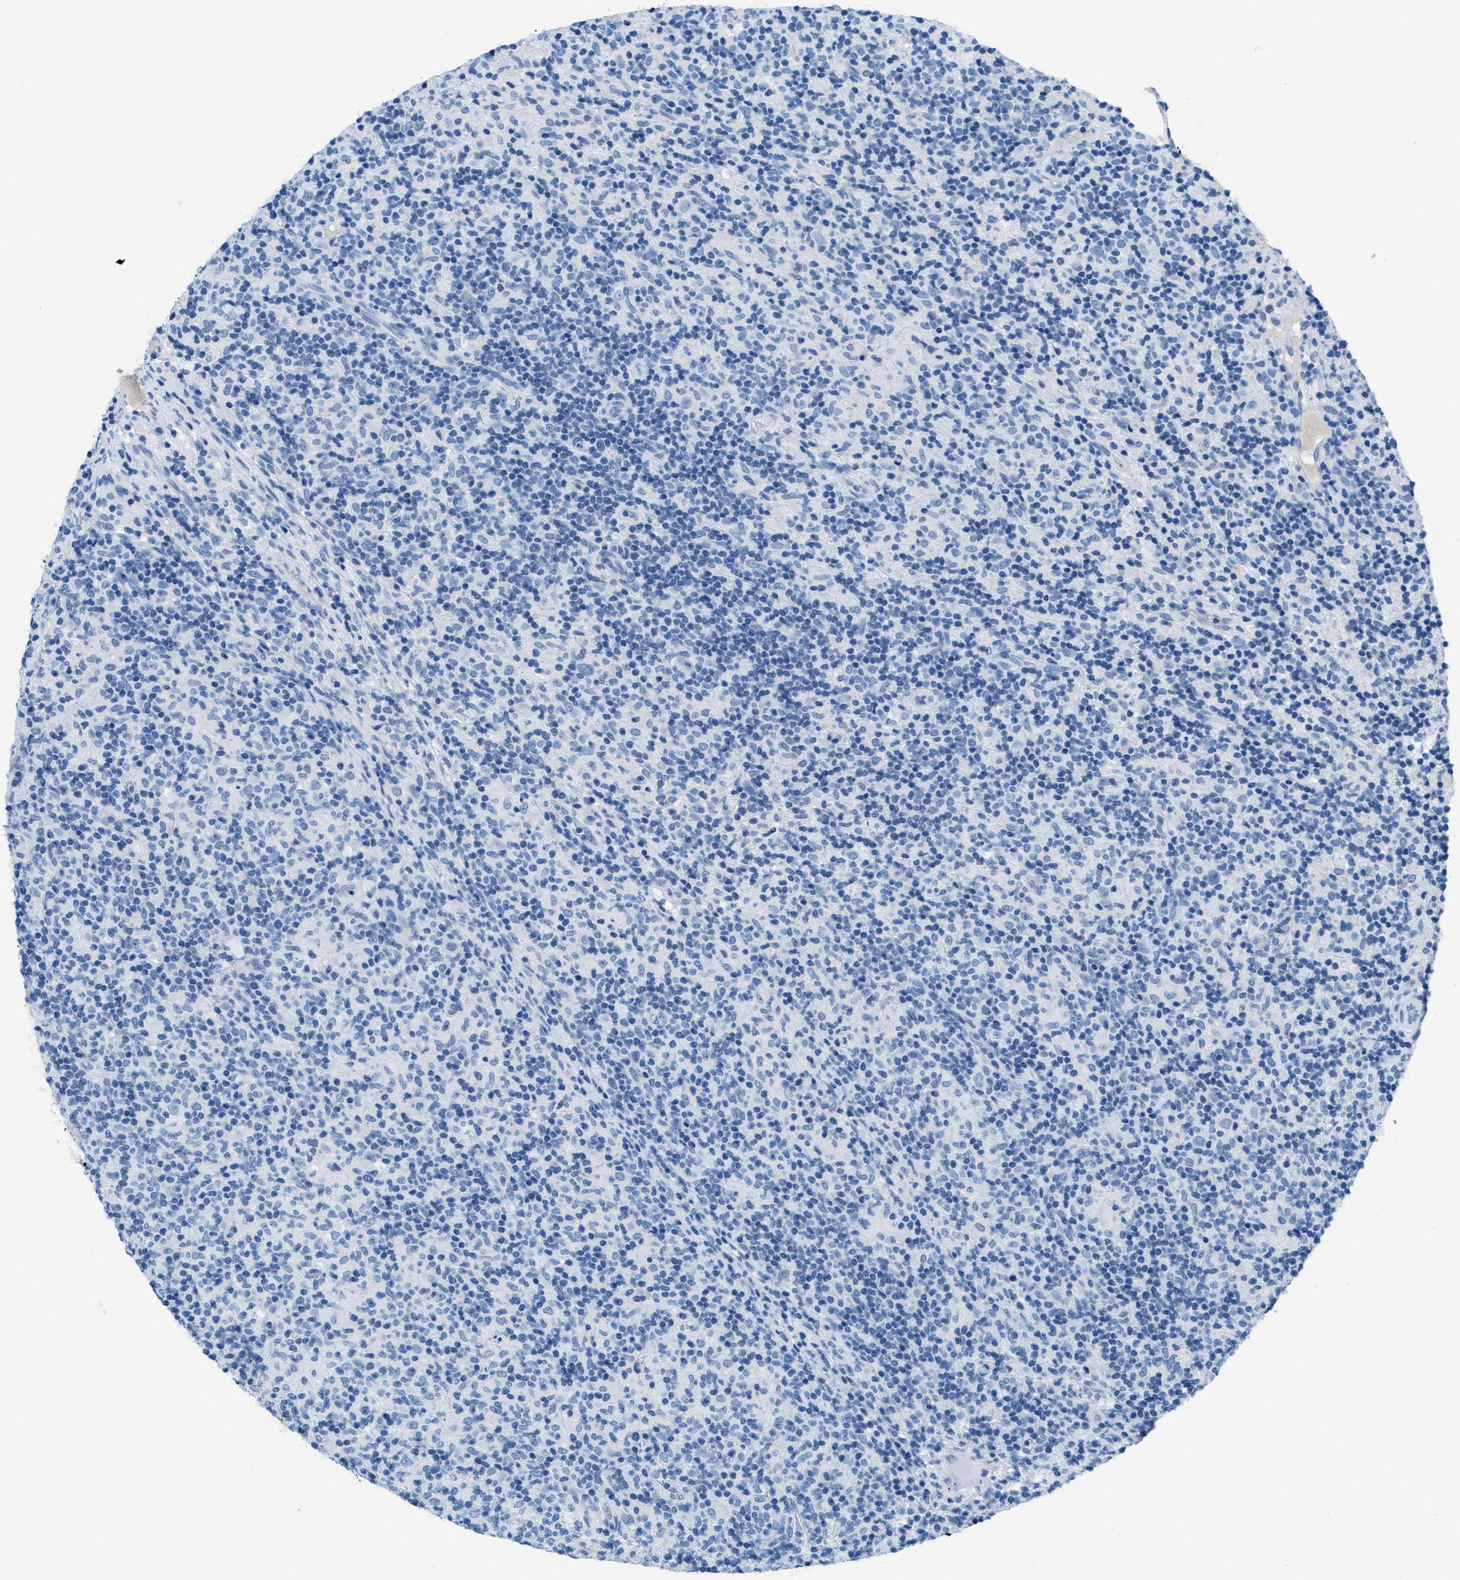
{"staining": {"intensity": "negative", "quantity": "none", "location": "none"}, "tissue": "lymphoma", "cell_type": "Tumor cells", "image_type": "cancer", "snomed": [{"axis": "morphology", "description": "Hodgkin's disease, NOS"}, {"axis": "topography", "description": "Lymph node"}], "caption": "A photomicrograph of lymphoma stained for a protein demonstrates no brown staining in tumor cells.", "gene": "MGARP", "patient": {"sex": "male", "age": 70}}